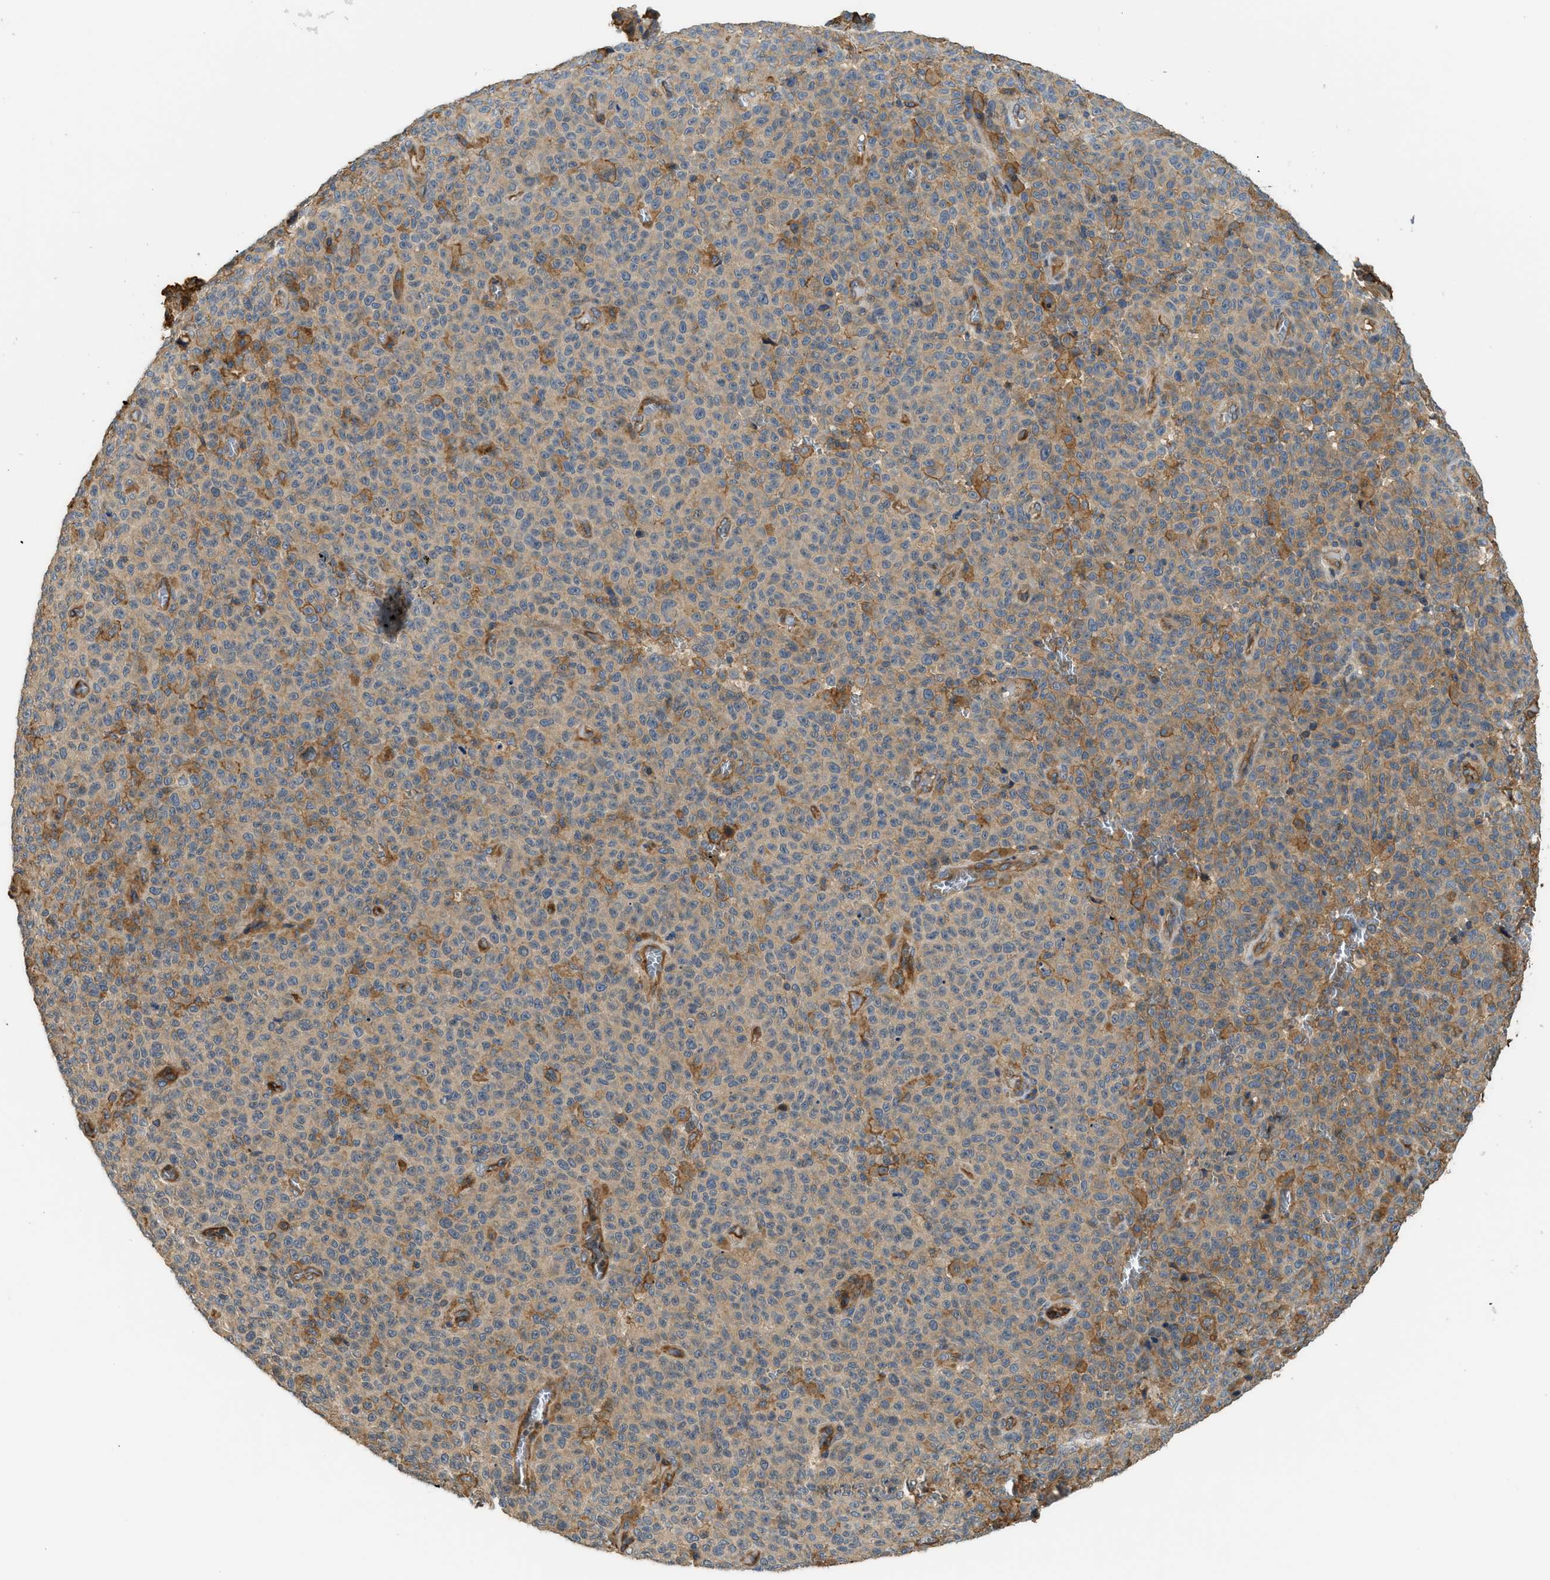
{"staining": {"intensity": "weak", "quantity": ">75%", "location": "cytoplasmic/membranous"}, "tissue": "melanoma", "cell_type": "Tumor cells", "image_type": "cancer", "snomed": [{"axis": "morphology", "description": "Malignant melanoma, NOS"}, {"axis": "topography", "description": "Skin"}], "caption": "Tumor cells show weak cytoplasmic/membranous positivity in approximately >75% of cells in malignant melanoma.", "gene": "DDHD2", "patient": {"sex": "female", "age": 82}}